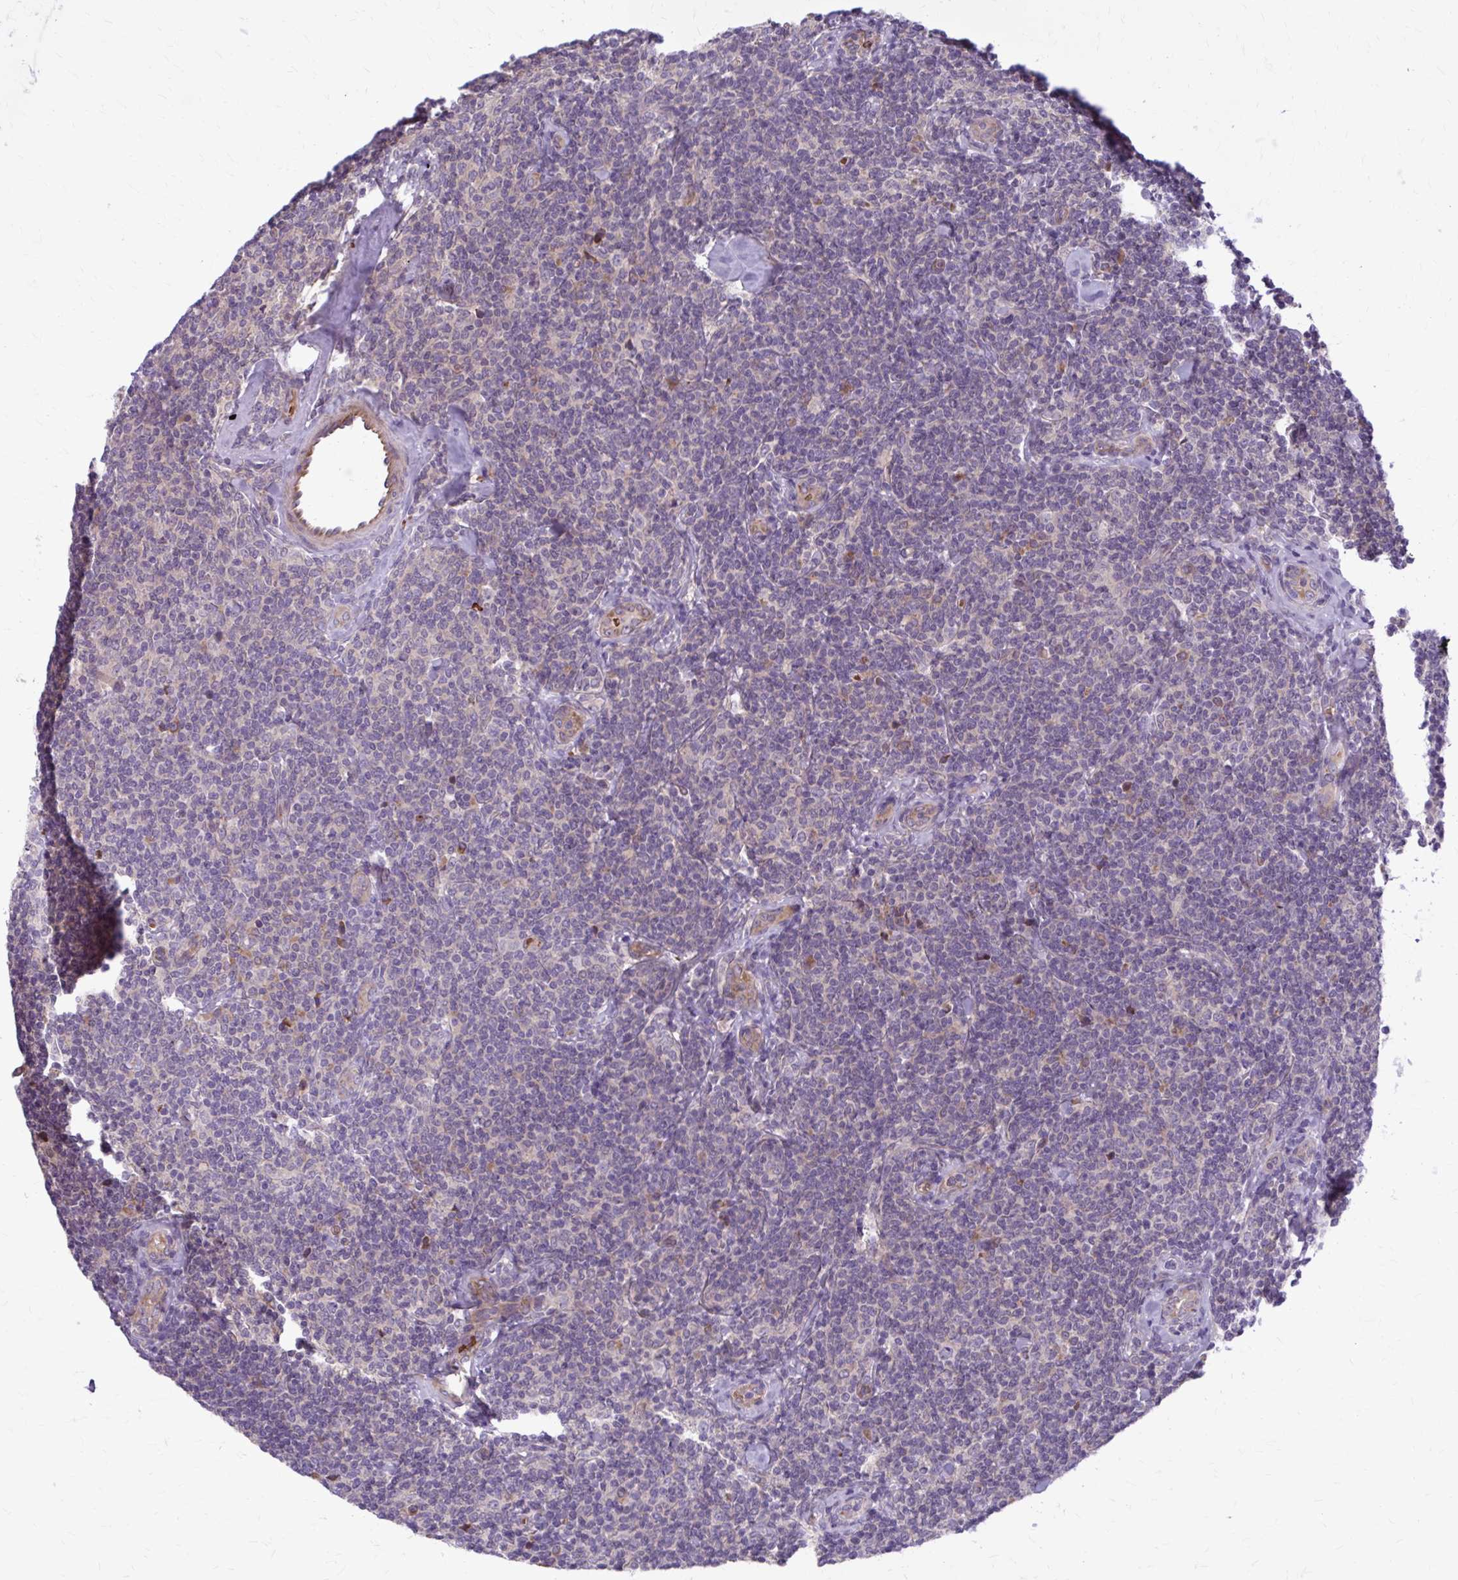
{"staining": {"intensity": "negative", "quantity": "none", "location": "none"}, "tissue": "lymphoma", "cell_type": "Tumor cells", "image_type": "cancer", "snomed": [{"axis": "morphology", "description": "Malignant lymphoma, non-Hodgkin's type, Low grade"}, {"axis": "topography", "description": "Lymph node"}], "caption": "Tumor cells show no significant positivity in low-grade malignant lymphoma, non-Hodgkin's type. (DAB (3,3'-diaminobenzidine) immunohistochemistry (IHC) with hematoxylin counter stain).", "gene": "SNF8", "patient": {"sex": "female", "age": 56}}